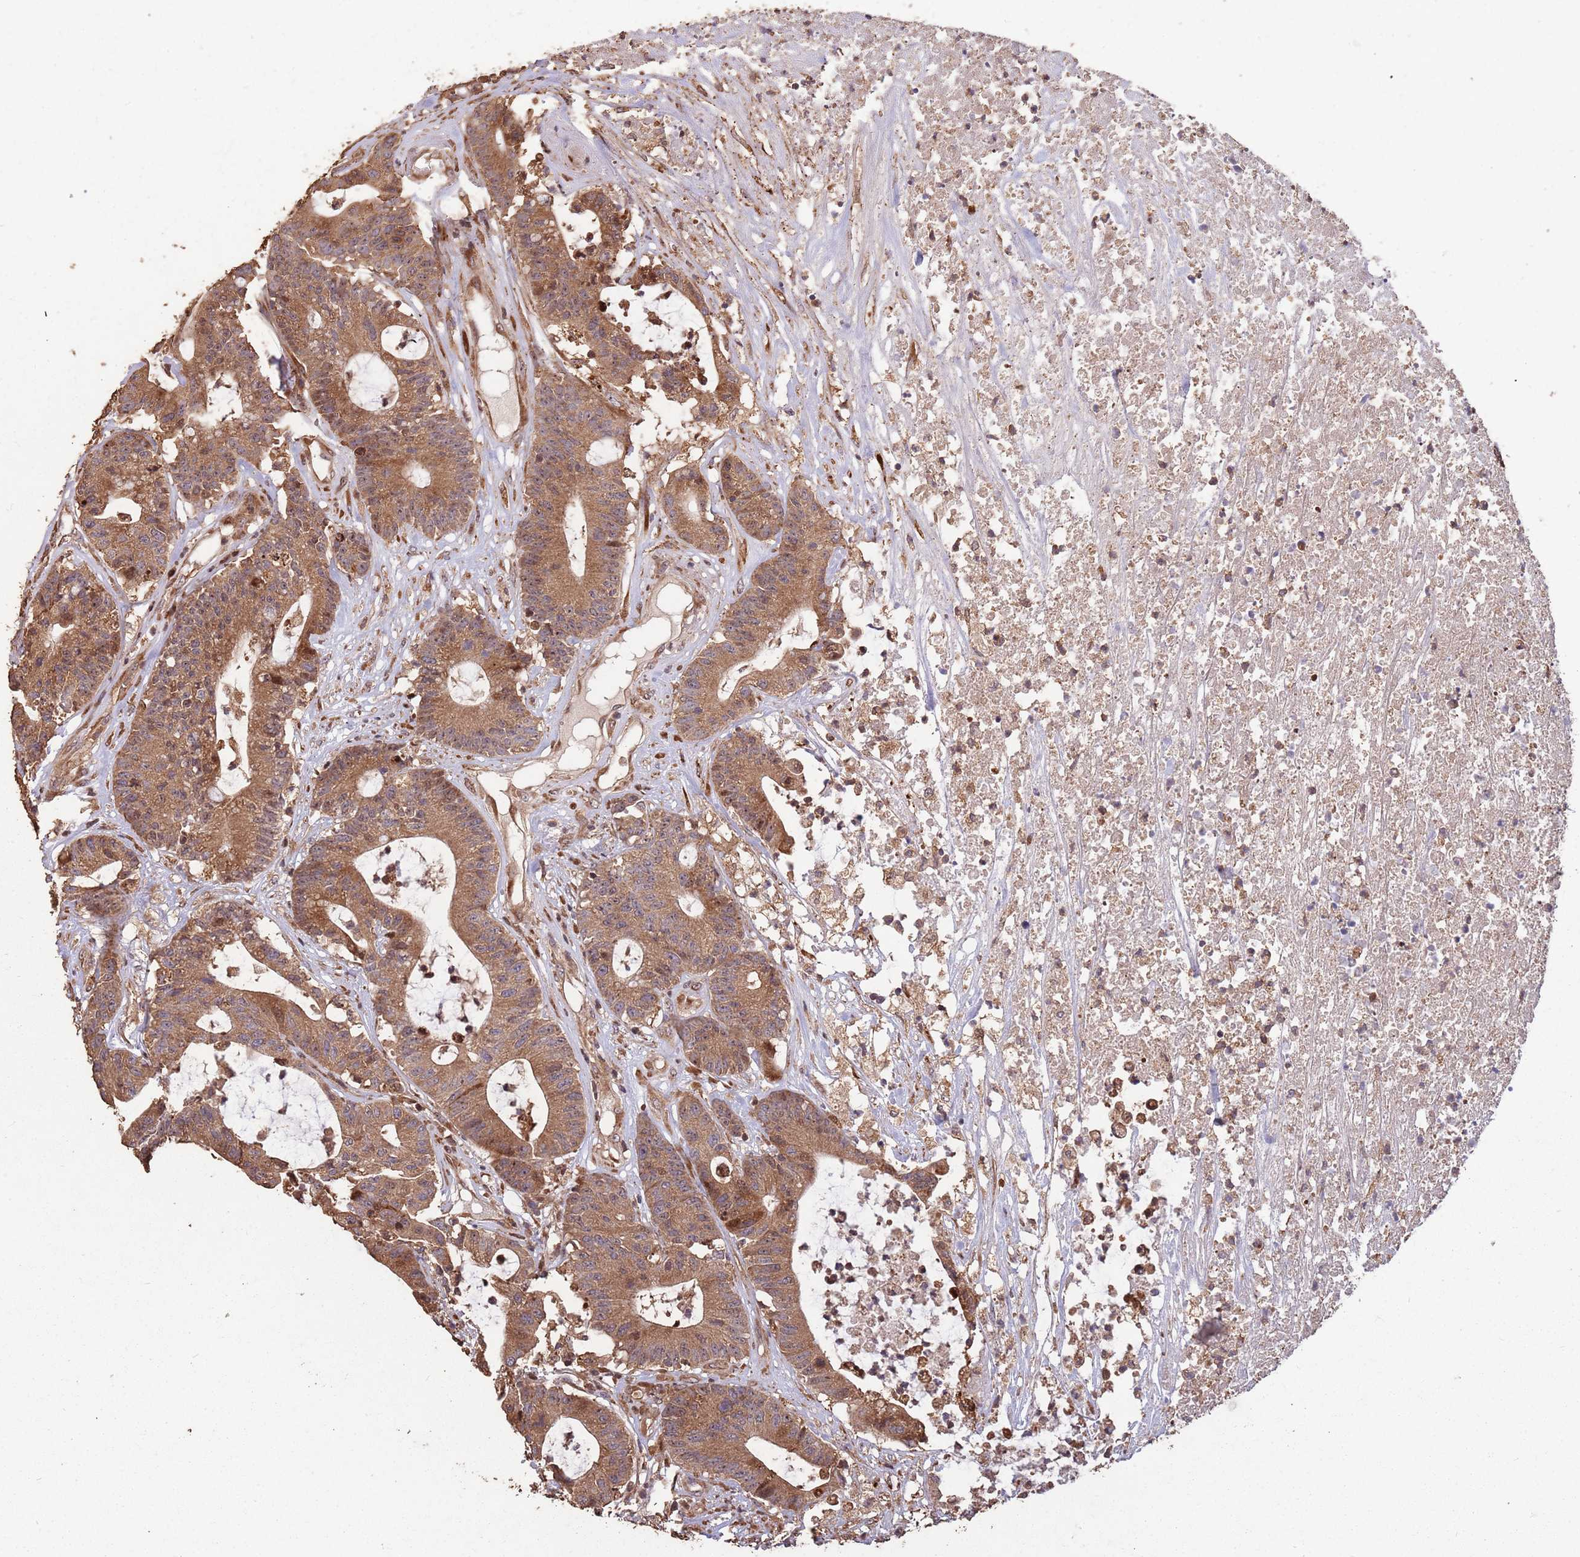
{"staining": {"intensity": "moderate", "quantity": ">75%", "location": "cytoplasmic/membranous,nuclear"}, "tissue": "colorectal cancer", "cell_type": "Tumor cells", "image_type": "cancer", "snomed": [{"axis": "morphology", "description": "Adenocarcinoma, NOS"}, {"axis": "topography", "description": "Colon"}], "caption": "Protein analysis of adenocarcinoma (colorectal) tissue exhibits moderate cytoplasmic/membranous and nuclear staining in approximately >75% of tumor cells.", "gene": "ZNF428", "patient": {"sex": "female", "age": 84}}